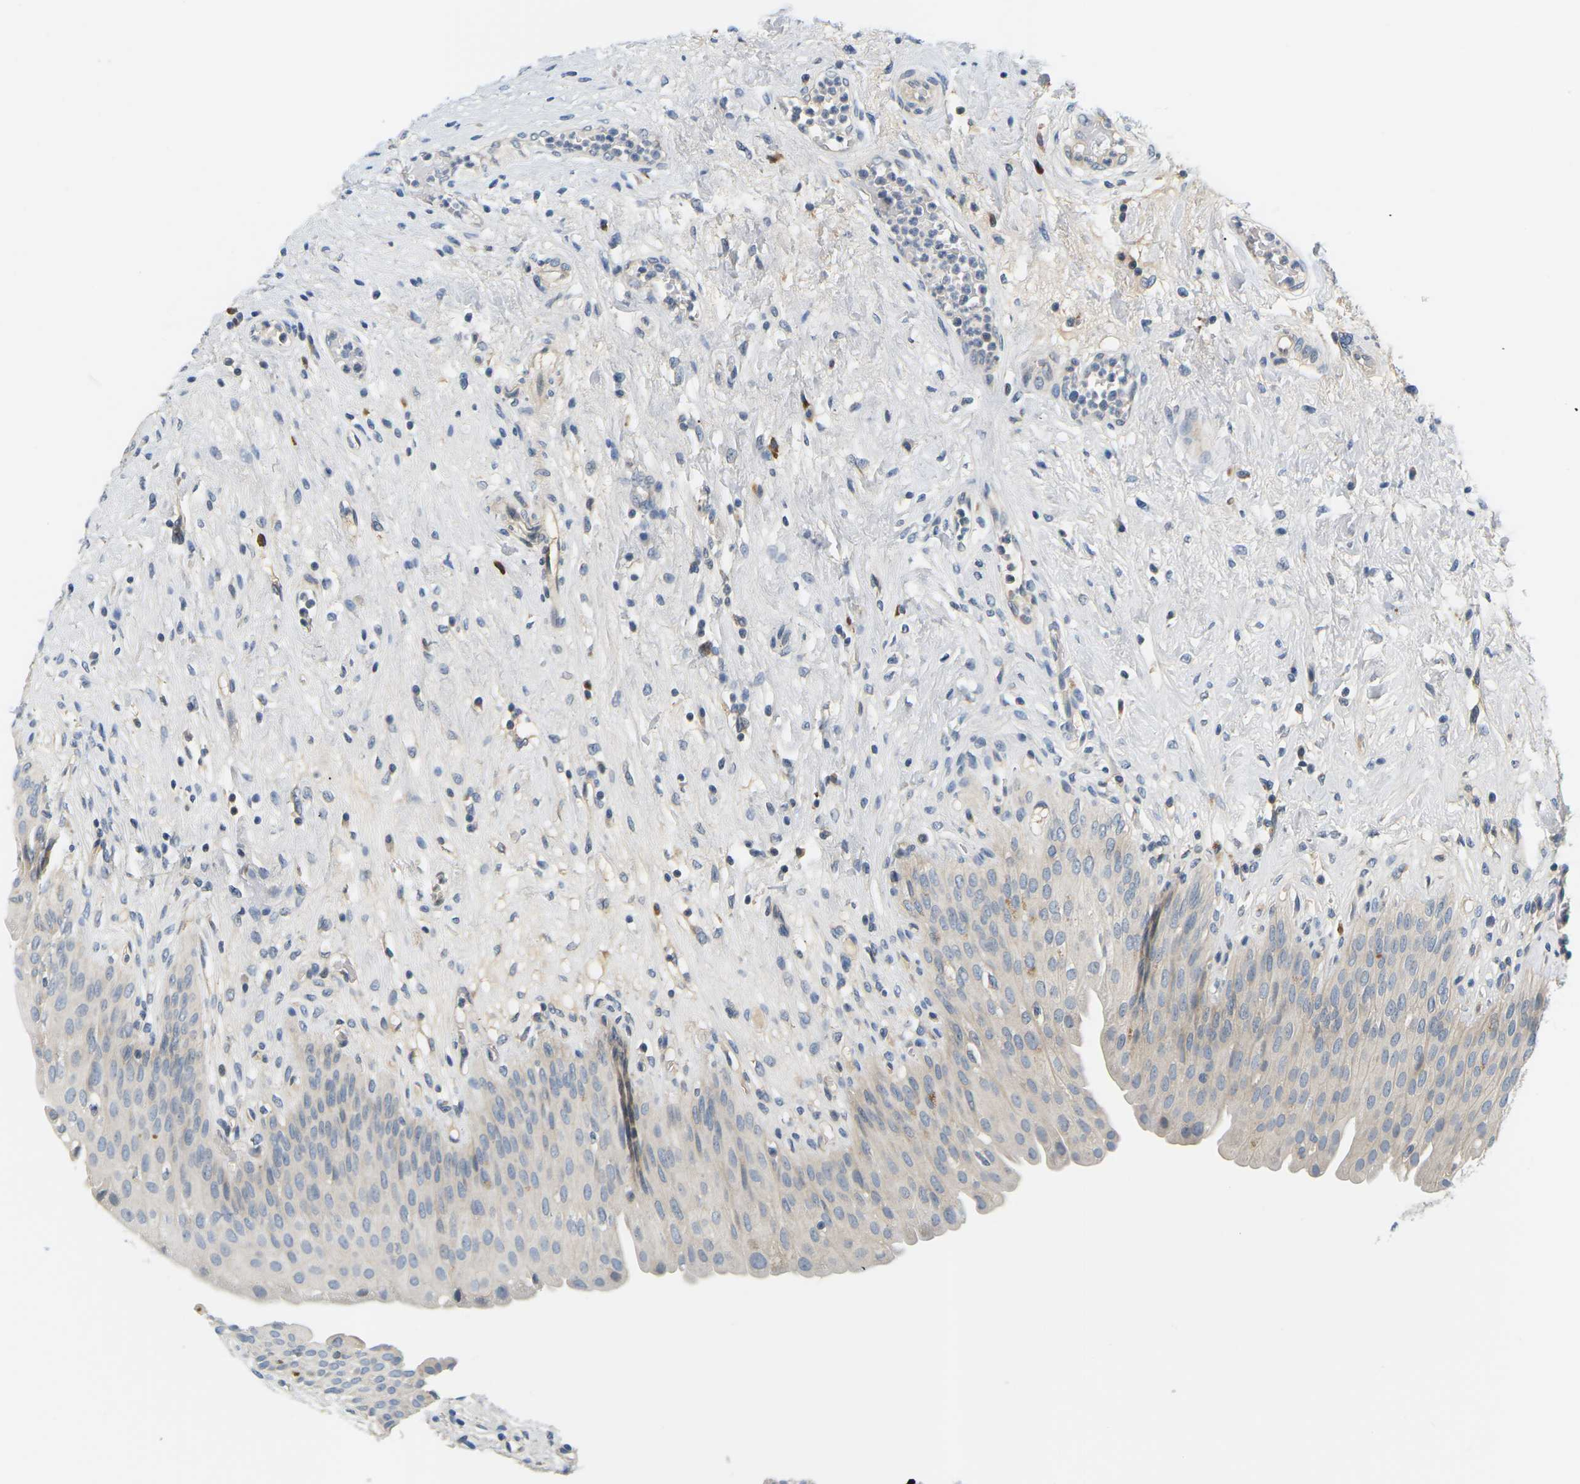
{"staining": {"intensity": "negative", "quantity": "none", "location": "none"}, "tissue": "urinary bladder", "cell_type": "Urothelial cells", "image_type": "normal", "snomed": [{"axis": "morphology", "description": "Normal tissue, NOS"}, {"axis": "topography", "description": "Urinary bladder"}], "caption": "A high-resolution image shows immunohistochemistry staining of benign urinary bladder, which exhibits no significant expression in urothelial cells.", "gene": "EVA1C", "patient": {"sex": "male", "age": 46}}